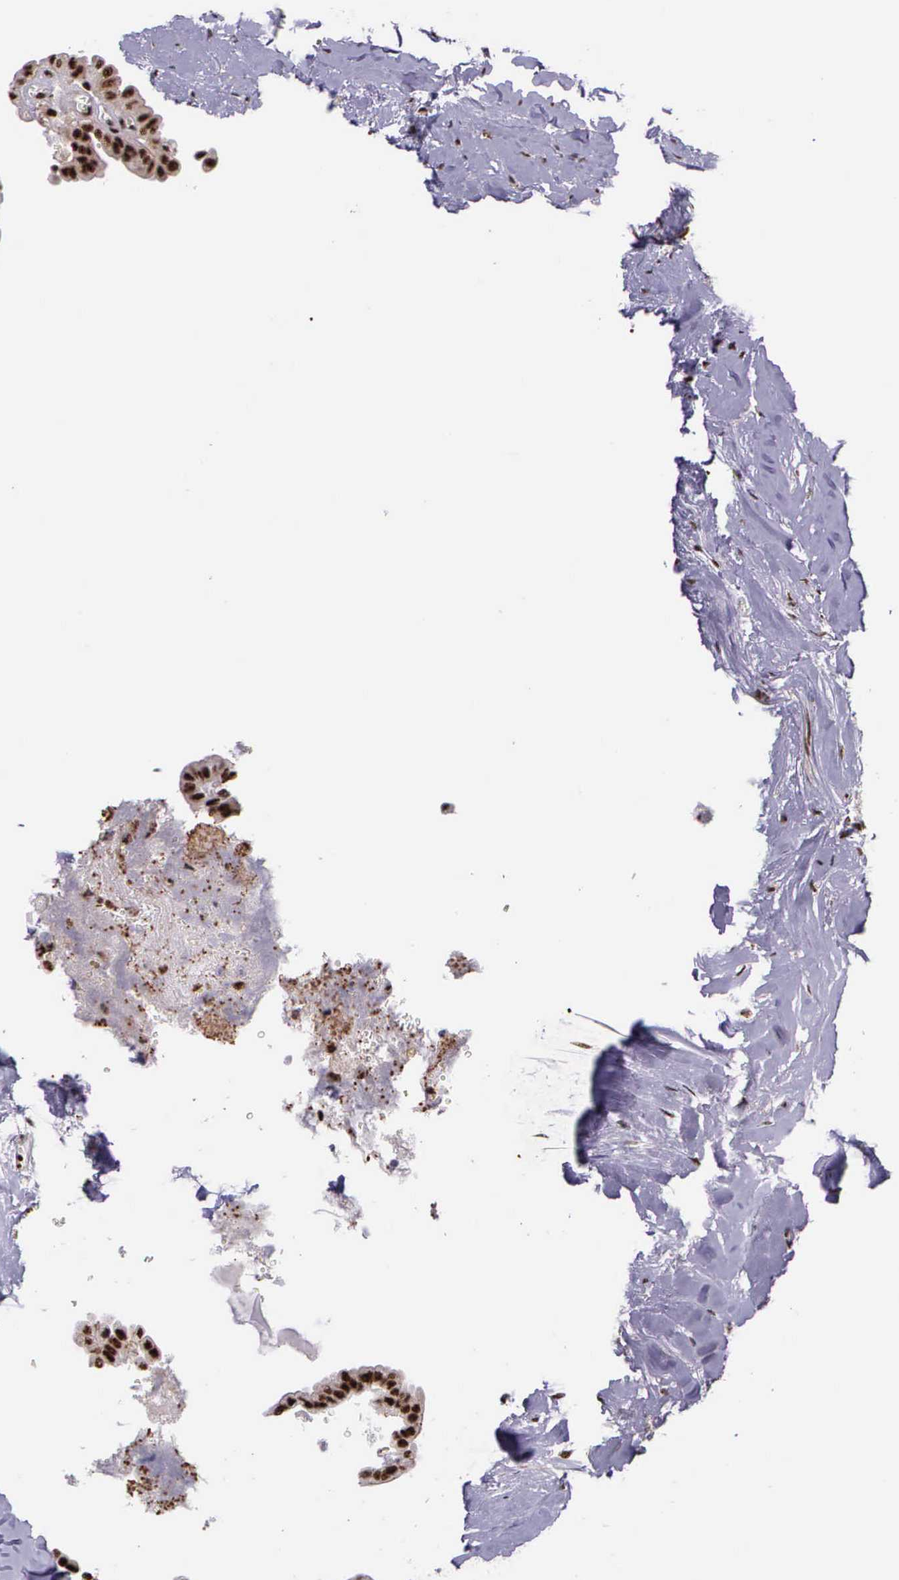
{"staining": {"intensity": "moderate", "quantity": ">75%", "location": "nuclear"}, "tissue": "thyroid cancer", "cell_type": "Tumor cells", "image_type": "cancer", "snomed": [{"axis": "morphology", "description": "Papillary adenocarcinoma, NOS"}, {"axis": "topography", "description": "Thyroid gland"}], "caption": "An immunohistochemistry (IHC) image of tumor tissue is shown. Protein staining in brown labels moderate nuclear positivity in thyroid cancer within tumor cells.", "gene": "FAM47A", "patient": {"sex": "male", "age": 87}}